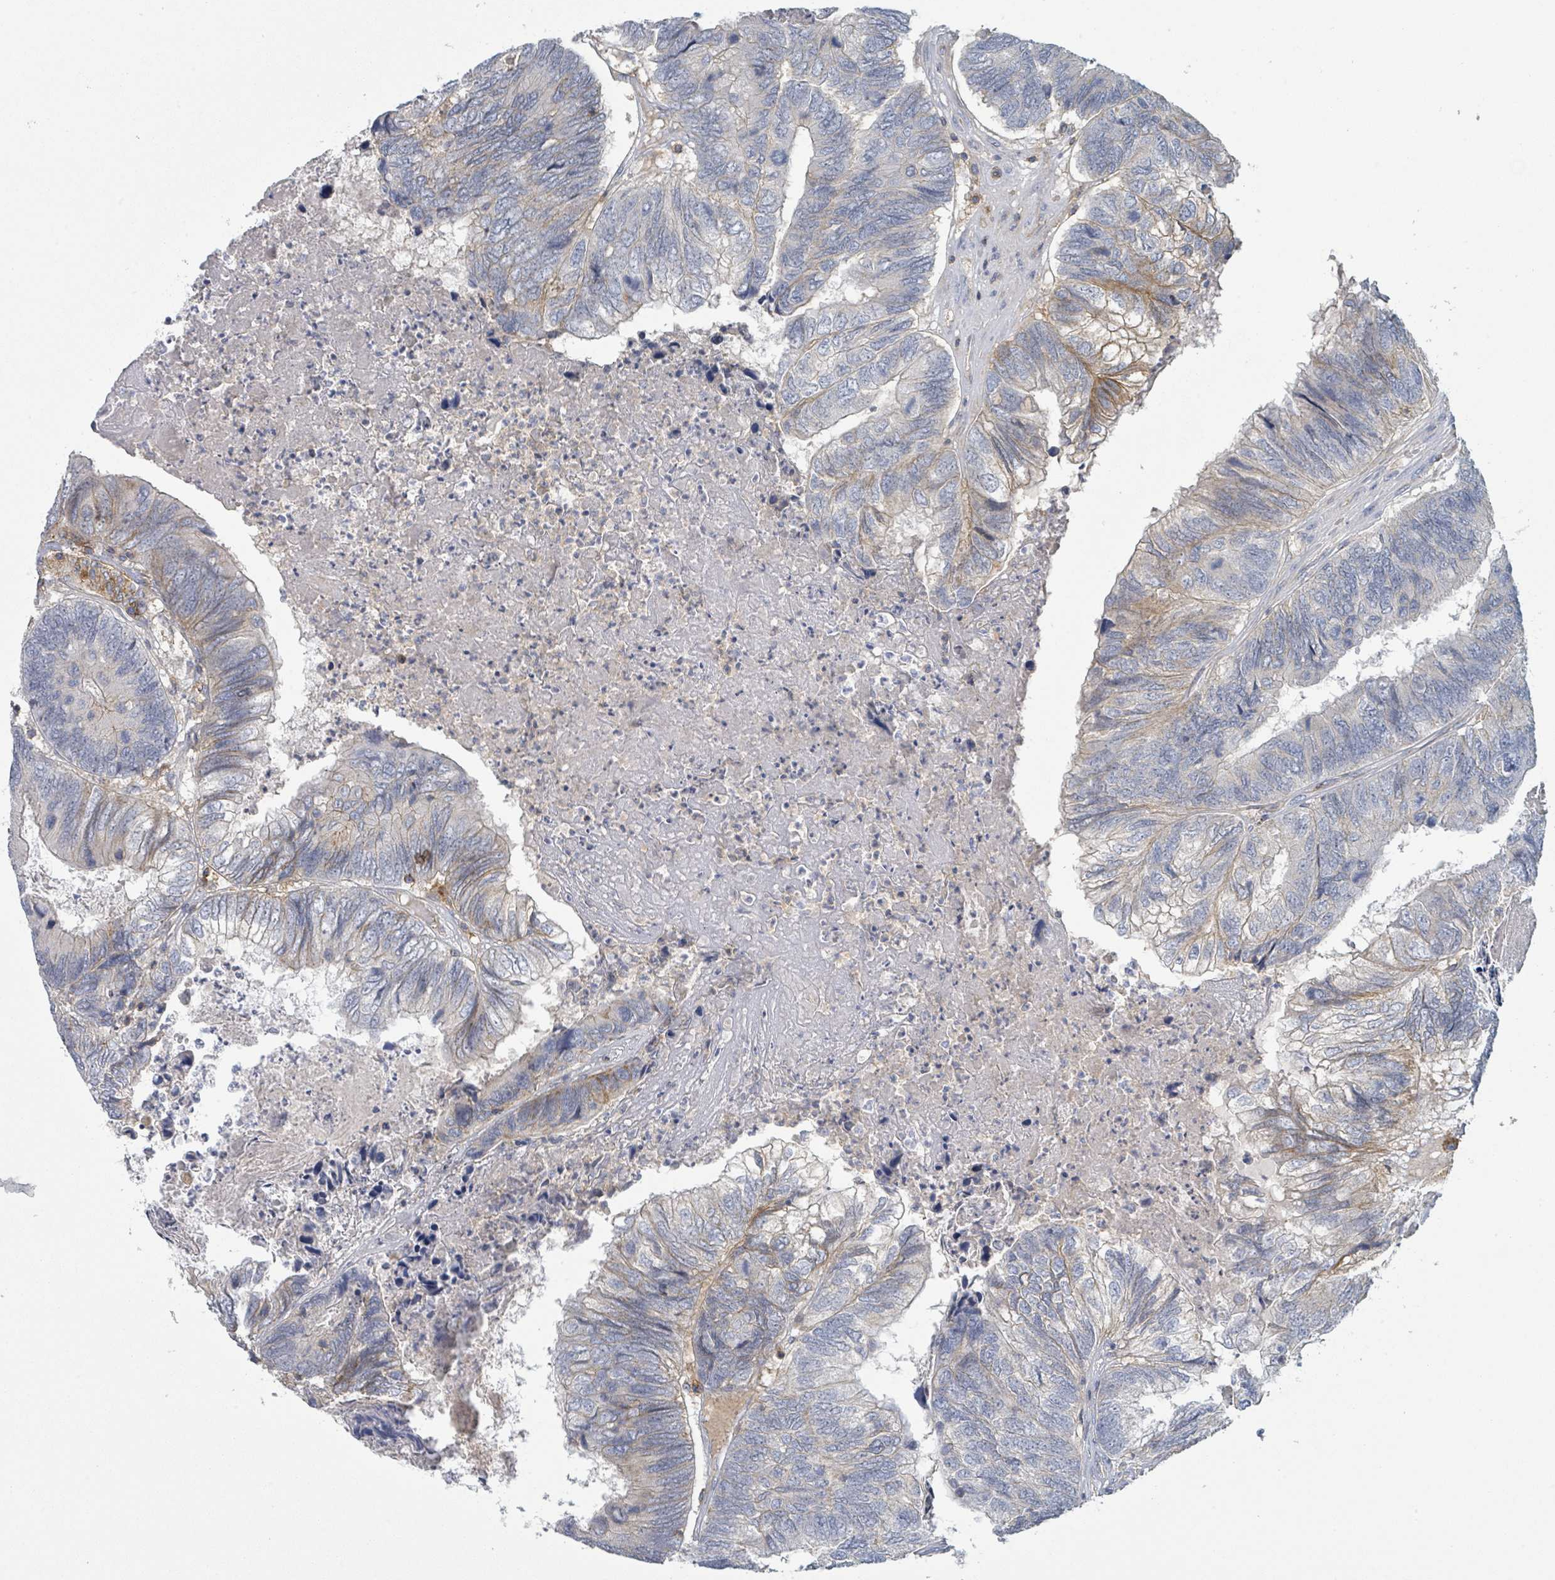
{"staining": {"intensity": "strong", "quantity": "<25%", "location": "cytoplasmic/membranous"}, "tissue": "colorectal cancer", "cell_type": "Tumor cells", "image_type": "cancer", "snomed": [{"axis": "morphology", "description": "Adenocarcinoma, NOS"}, {"axis": "topography", "description": "Colon"}], "caption": "An image showing strong cytoplasmic/membranous expression in approximately <25% of tumor cells in colorectal cancer (adenocarcinoma), as visualized by brown immunohistochemical staining.", "gene": "TNFRSF14", "patient": {"sex": "female", "age": 67}}